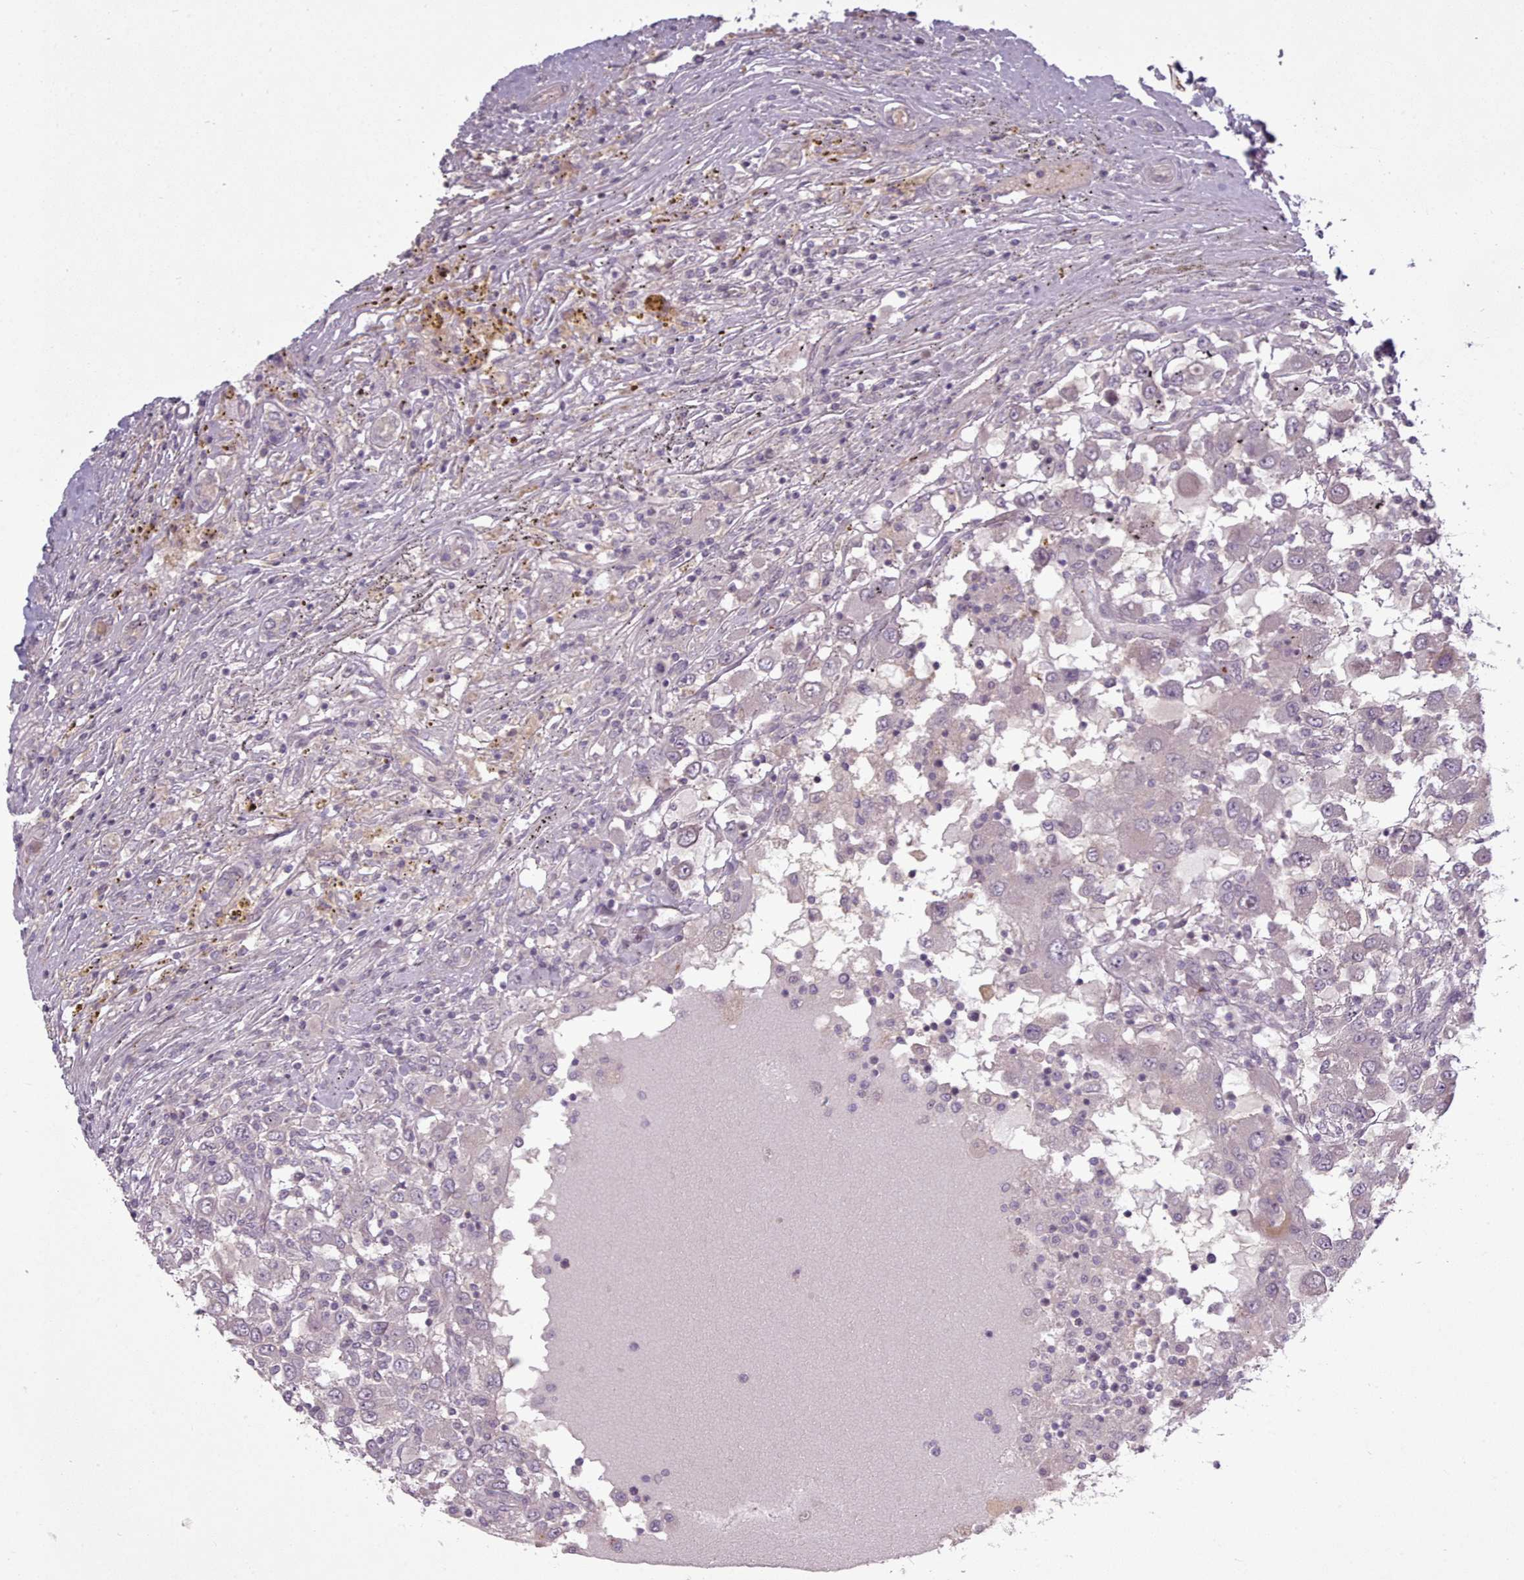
{"staining": {"intensity": "negative", "quantity": "none", "location": "none"}, "tissue": "renal cancer", "cell_type": "Tumor cells", "image_type": "cancer", "snomed": [{"axis": "morphology", "description": "Adenocarcinoma, NOS"}, {"axis": "topography", "description": "Kidney"}], "caption": "Immunohistochemical staining of human renal cancer (adenocarcinoma) demonstrates no significant positivity in tumor cells.", "gene": "LEFTY2", "patient": {"sex": "female", "age": 67}}